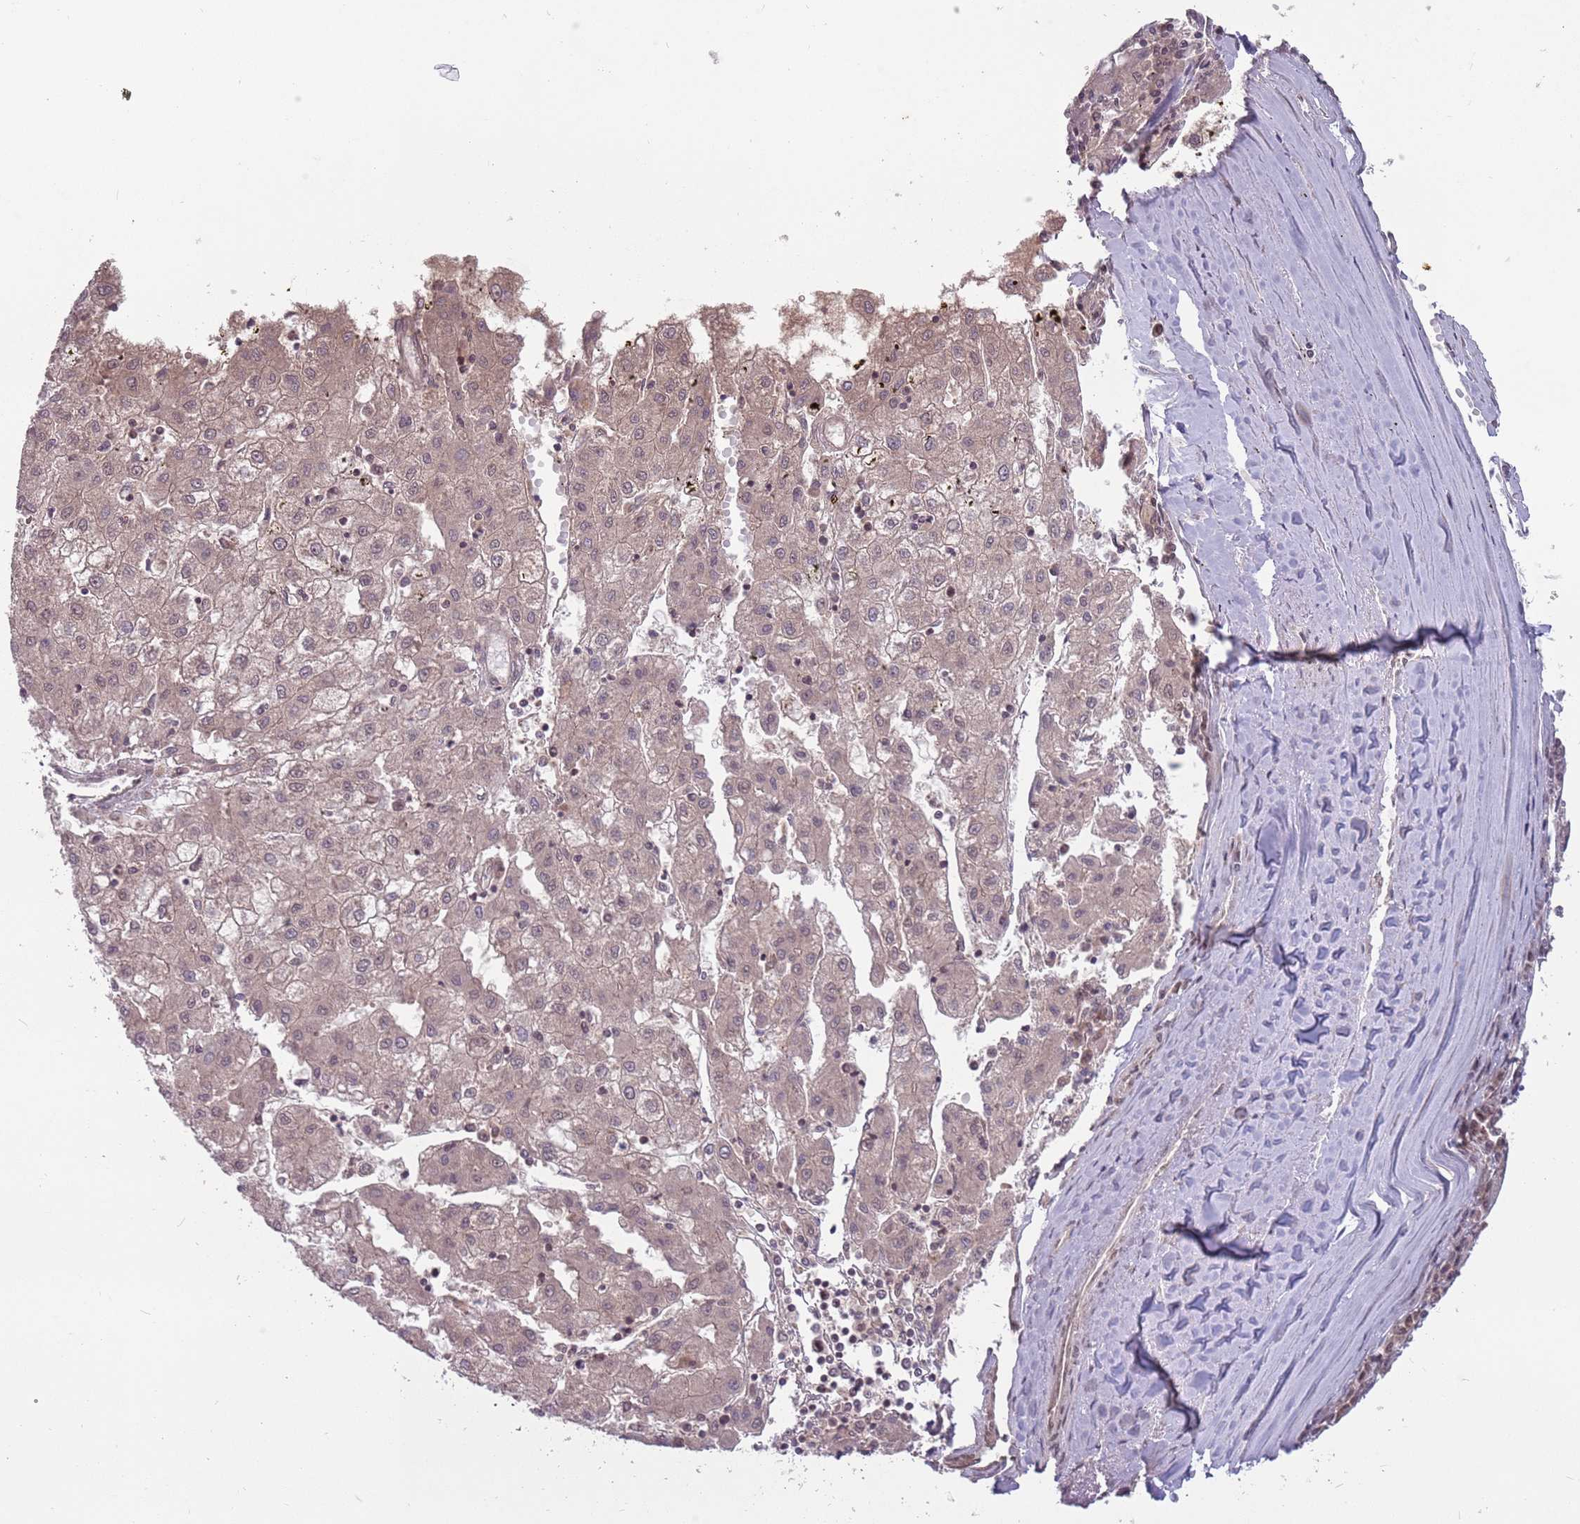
{"staining": {"intensity": "negative", "quantity": "none", "location": "none"}, "tissue": "liver cancer", "cell_type": "Tumor cells", "image_type": "cancer", "snomed": [{"axis": "morphology", "description": "Carcinoma, Hepatocellular, NOS"}, {"axis": "topography", "description": "Liver"}], "caption": "Liver cancer (hepatocellular carcinoma) was stained to show a protein in brown. There is no significant staining in tumor cells.", "gene": "ADAMTS3", "patient": {"sex": "male", "age": 72}}